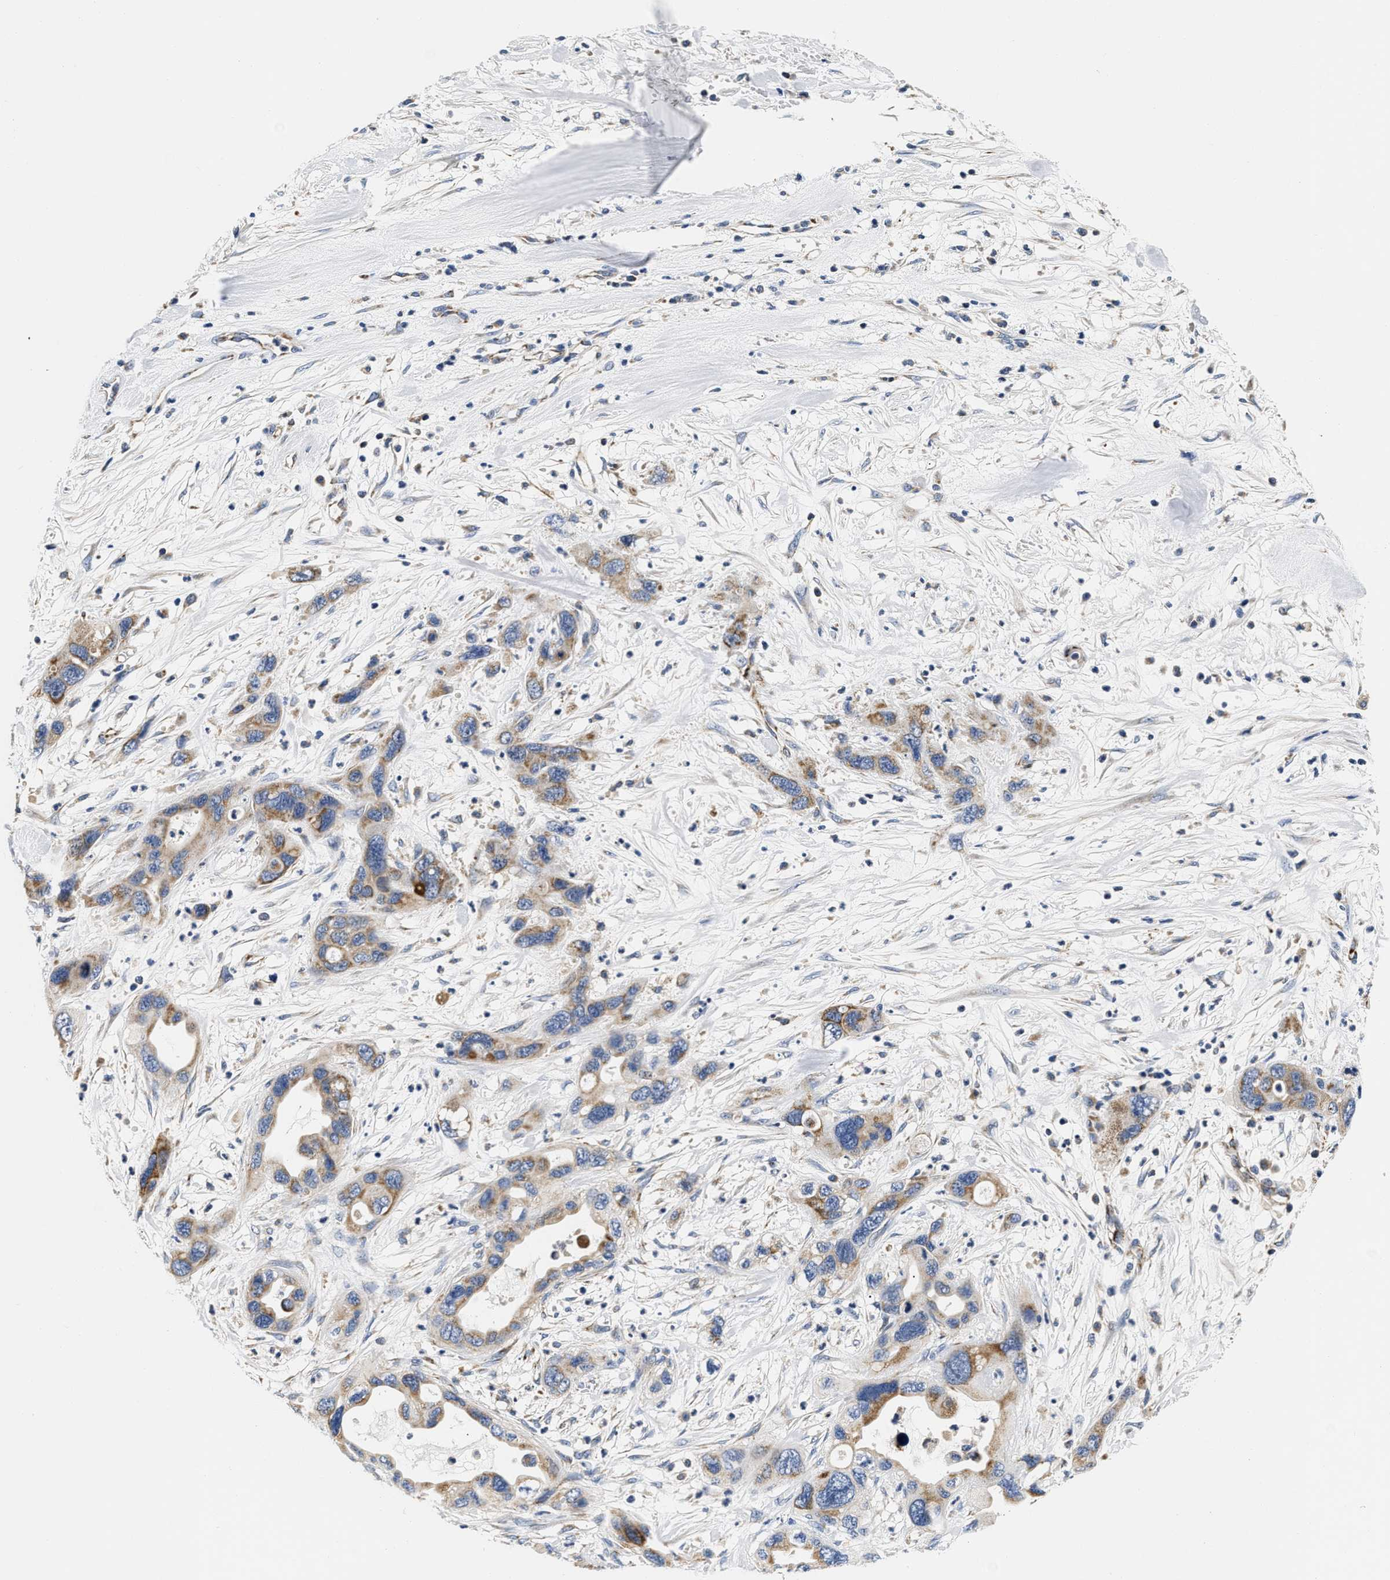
{"staining": {"intensity": "moderate", "quantity": ">75%", "location": "cytoplasmic/membranous"}, "tissue": "pancreatic cancer", "cell_type": "Tumor cells", "image_type": "cancer", "snomed": [{"axis": "morphology", "description": "Adenocarcinoma, NOS"}, {"axis": "topography", "description": "Pancreas"}], "caption": "Immunohistochemical staining of human pancreatic adenocarcinoma exhibits medium levels of moderate cytoplasmic/membranous expression in about >75% of tumor cells.", "gene": "PDP1", "patient": {"sex": "female", "age": 71}}